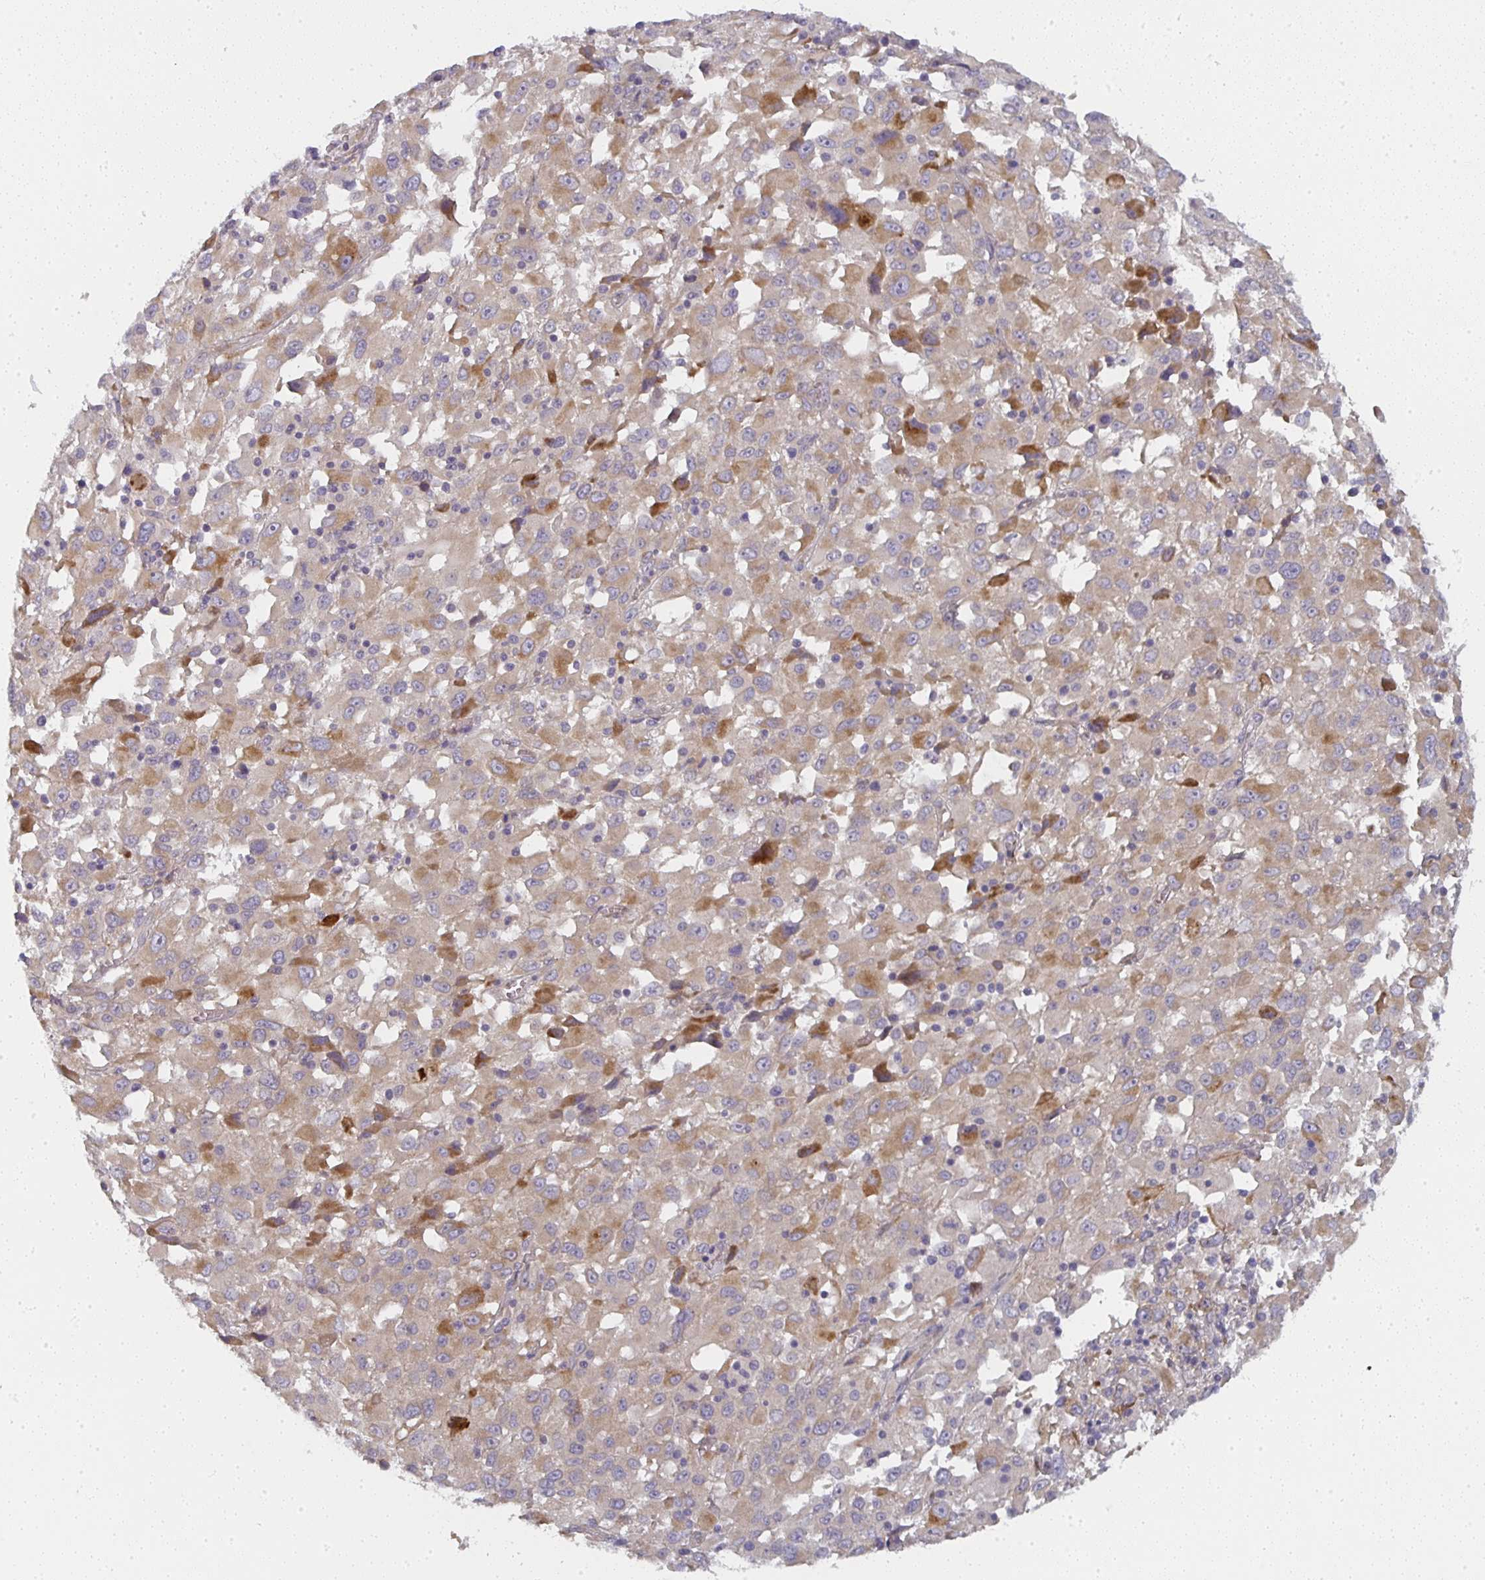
{"staining": {"intensity": "moderate", "quantity": "<25%", "location": "cytoplasmic/membranous"}, "tissue": "melanoma", "cell_type": "Tumor cells", "image_type": "cancer", "snomed": [{"axis": "morphology", "description": "Malignant melanoma, Metastatic site"}, {"axis": "topography", "description": "Soft tissue"}], "caption": "Moderate cytoplasmic/membranous protein positivity is appreciated in about <25% of tumor cells in malignant melanoma (metastatic site).", "gene": "CTHRC1", "patient": {"sex": "male", "age": 50}}